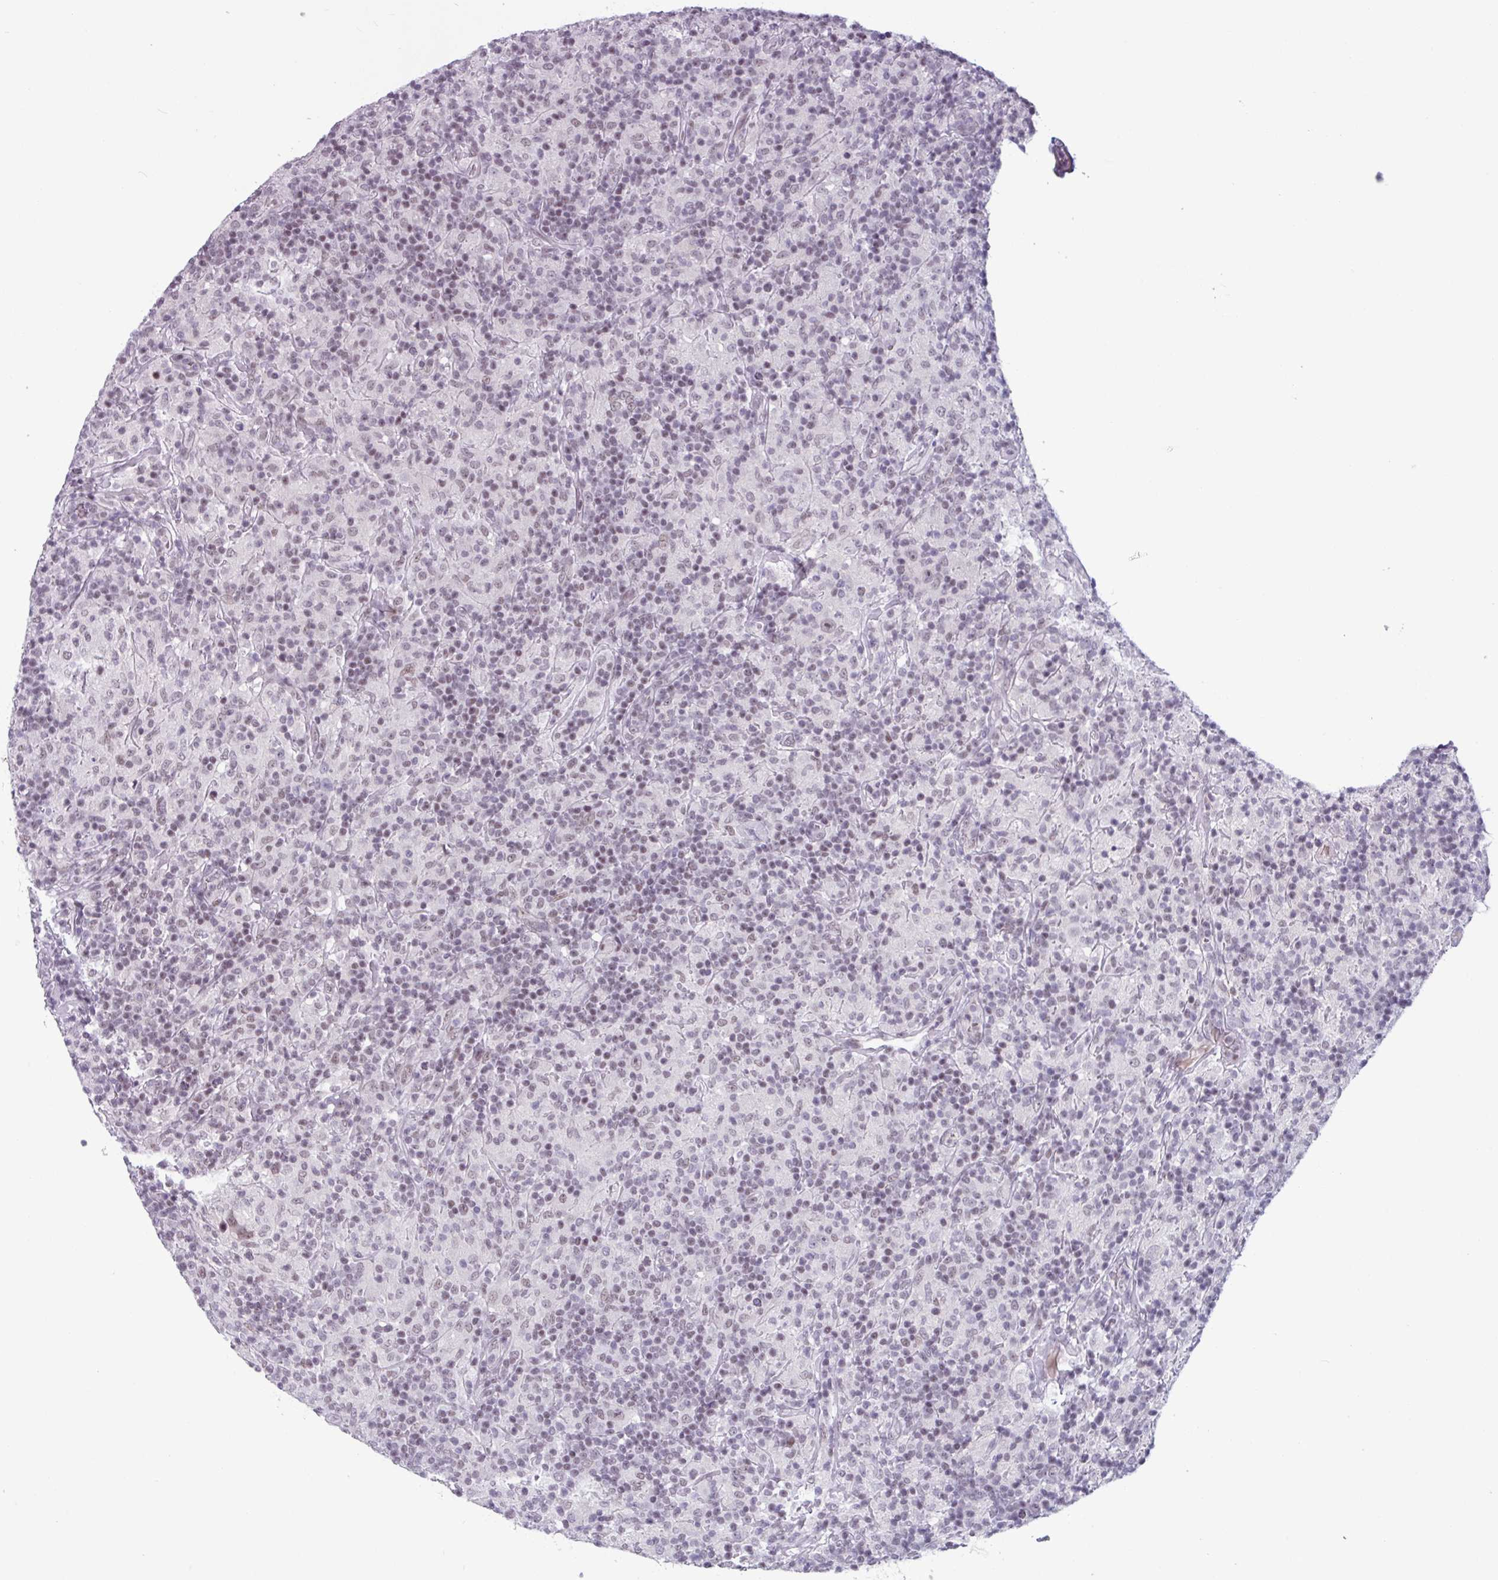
{"staining": {"intensity": "negative", "quantity": "none", "location": "none"}, "tissue": "lymphoma", "cell_type": "Tumor cells", "image_type": "cancer", "snomed": [{"axis": "morphology", "description": "Hodgkin's disease, NOS"}, {"axis": "topography", "description": "Lymph node"}], "caption": "Hodgkin's disease was stained to show a protein in brown. There is no significant positivity in tumor cells. (Stains: DAB immunohistochemistry with hematoxylin counter stain, Microscopy: brightfield microscopy at high magnification).", "gene": "ZNF575", "patient": {"sex": "male", "age": 70}}